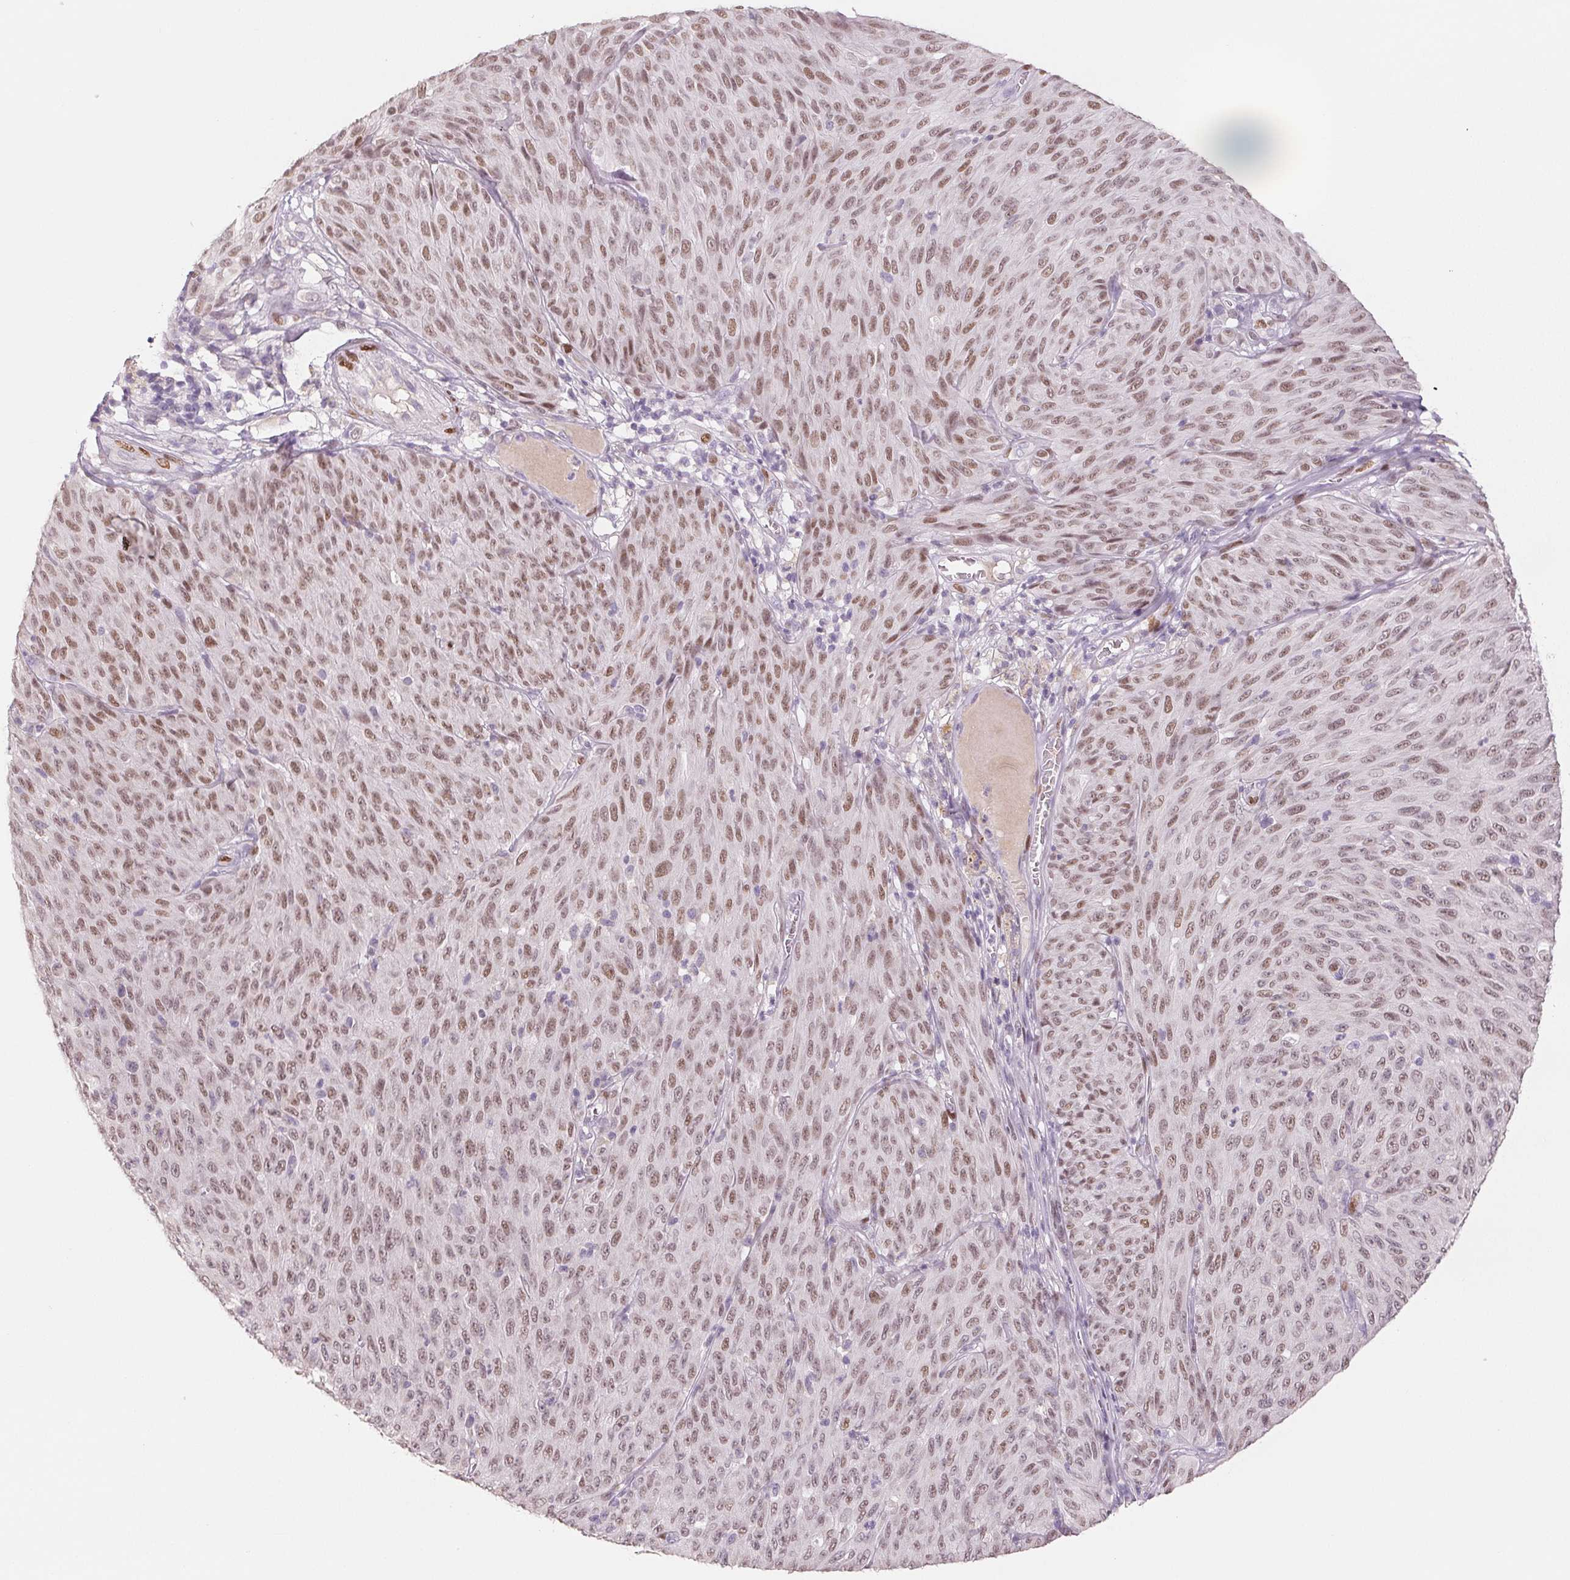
{"staining": {"intensity": "moderate", "quantity": ">75%", "location": "nuclear"}, "tissue": "melanoma", "cell_type": "Tumor cells", "image_type": "cancer", "snomed": [{"axis": "morphology", "description": "Malignant melanoma, NOS"}, {"axis": "topography", "description": "Skin"}], "caption": "This photomicrograph exhibits immunohistochemistry (IHC) staining of malignant melanoma, with medium moderate nuclear positivity in about >75% of tumor cells.", "gene": "SMARCD3", "patient": {"sex": "male", "age": 85}}